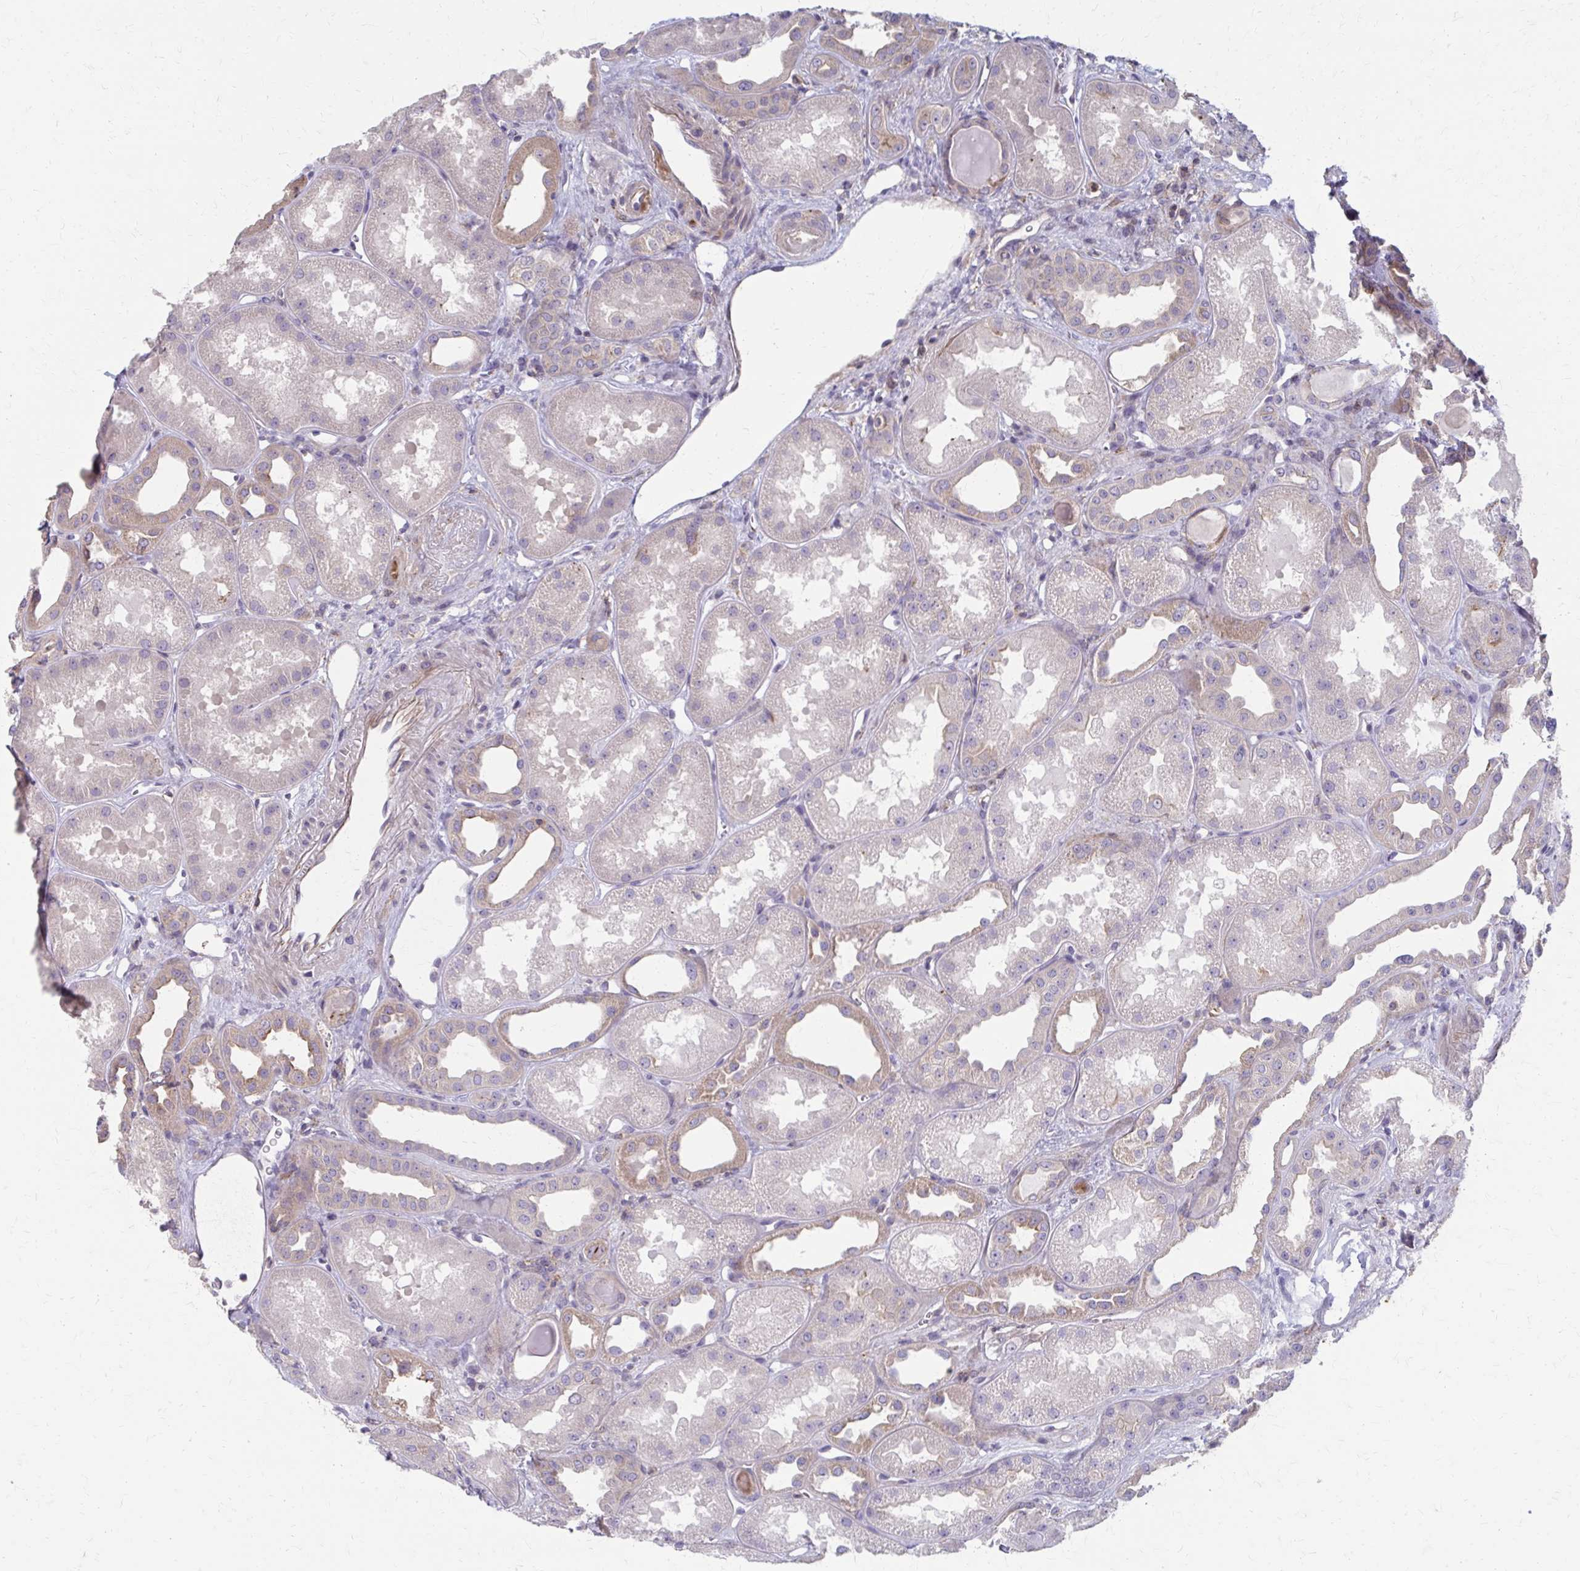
{"staining": {"intensity": "negative", "quantity": "none", "location": "none"}, "tissue": "kidney", "cell_type": "Cells in glomeruli", "image_type": "normal", "snomed": [{"axis": "morphology", "description": "Normal tissue, NOS"}, {"axis": "topography", "description": "Kidney"}], "caption": "A photomicrograph of human kidney is negative for staining in cells in glomeruli. The staining was performed using DAB to visualize the protein expression in brown, while the nuclei were stained in blue with hematoxylin (Magnification: 20x).", "gene": "MMP14", "patient": {"sex": "male", "age": 61}}